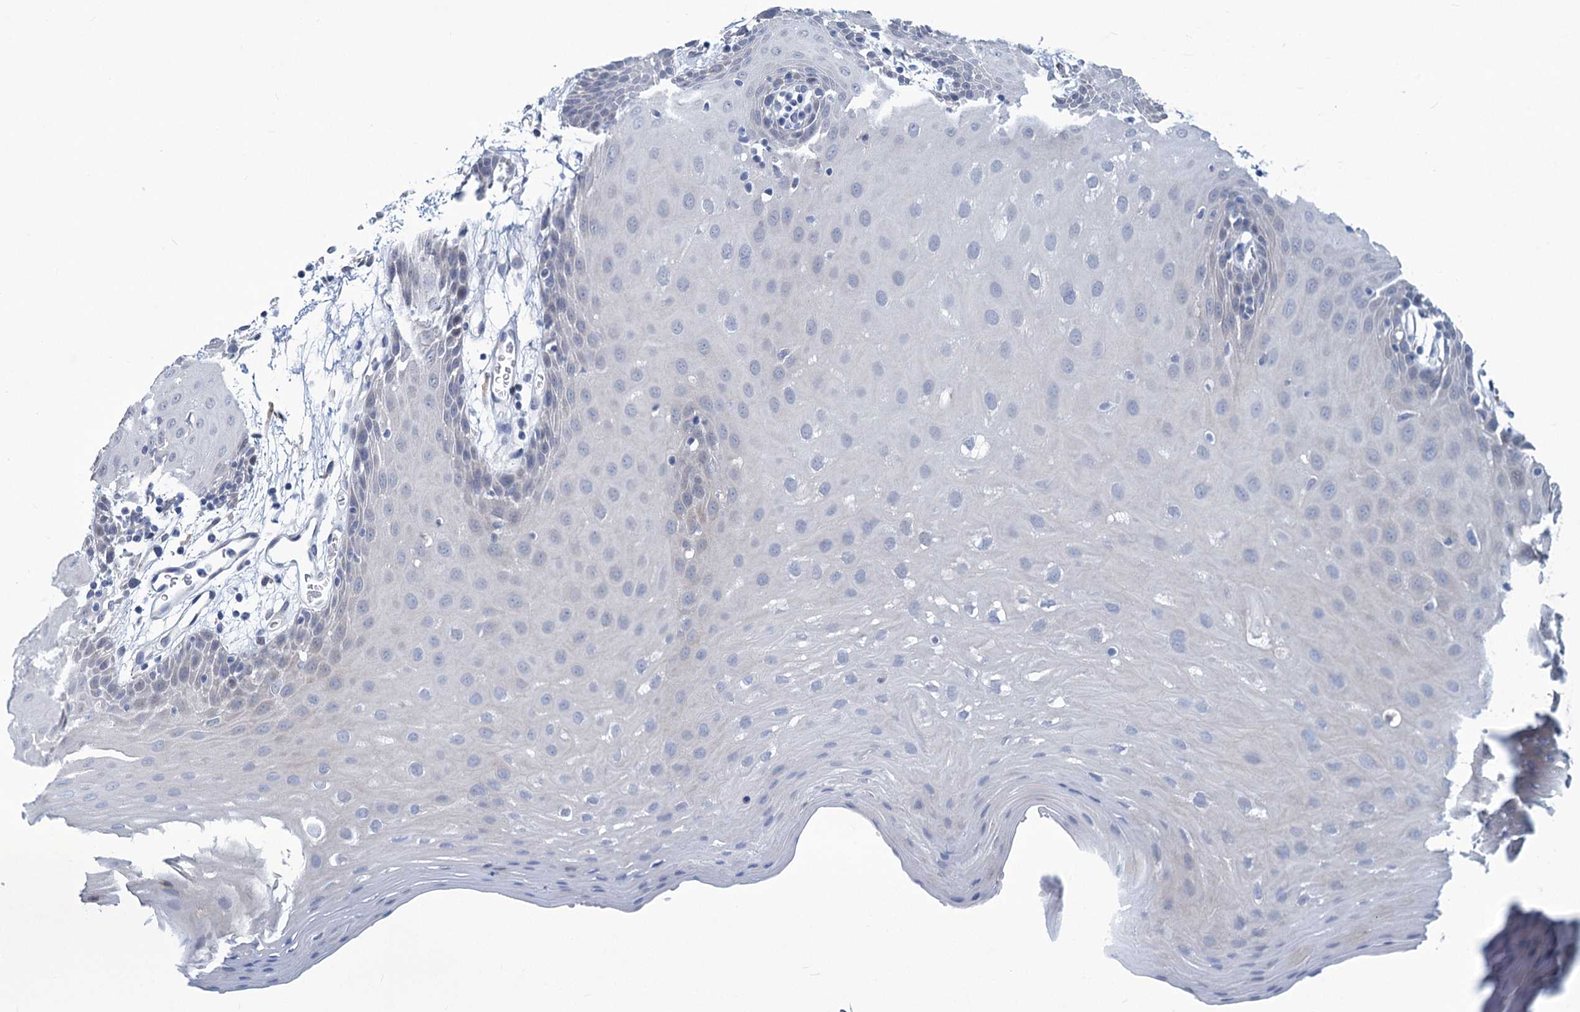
{"staining": {"intensity": "weak", "quantity": "<25%", "location": "cytoplasmic/membranous"}, "tissue": "oral mucosa", "cell_type": "Squamous epithelial cells", "image_type": "normal", "snomed": [{"axis": "morphology", "description": "Normal tissue, NOS"}, {"axis": "topography", "description": "Skeletal muscle"}, {"axis": "topography", "description": "Oral tissue"}, {"axis": "topography", "description": "Salivary gland"}, {"axis": "topography", "description": "Peripheral nerve tissue"}], "caption": "High power microscopy image of an immunohistochemistry (IHC) photomicrograph of normal oral mucosa, revealing no significant expression in squamous epithelial cells.", "gene": "NEU3", "patient": {"sex": "male", "age": 54}}